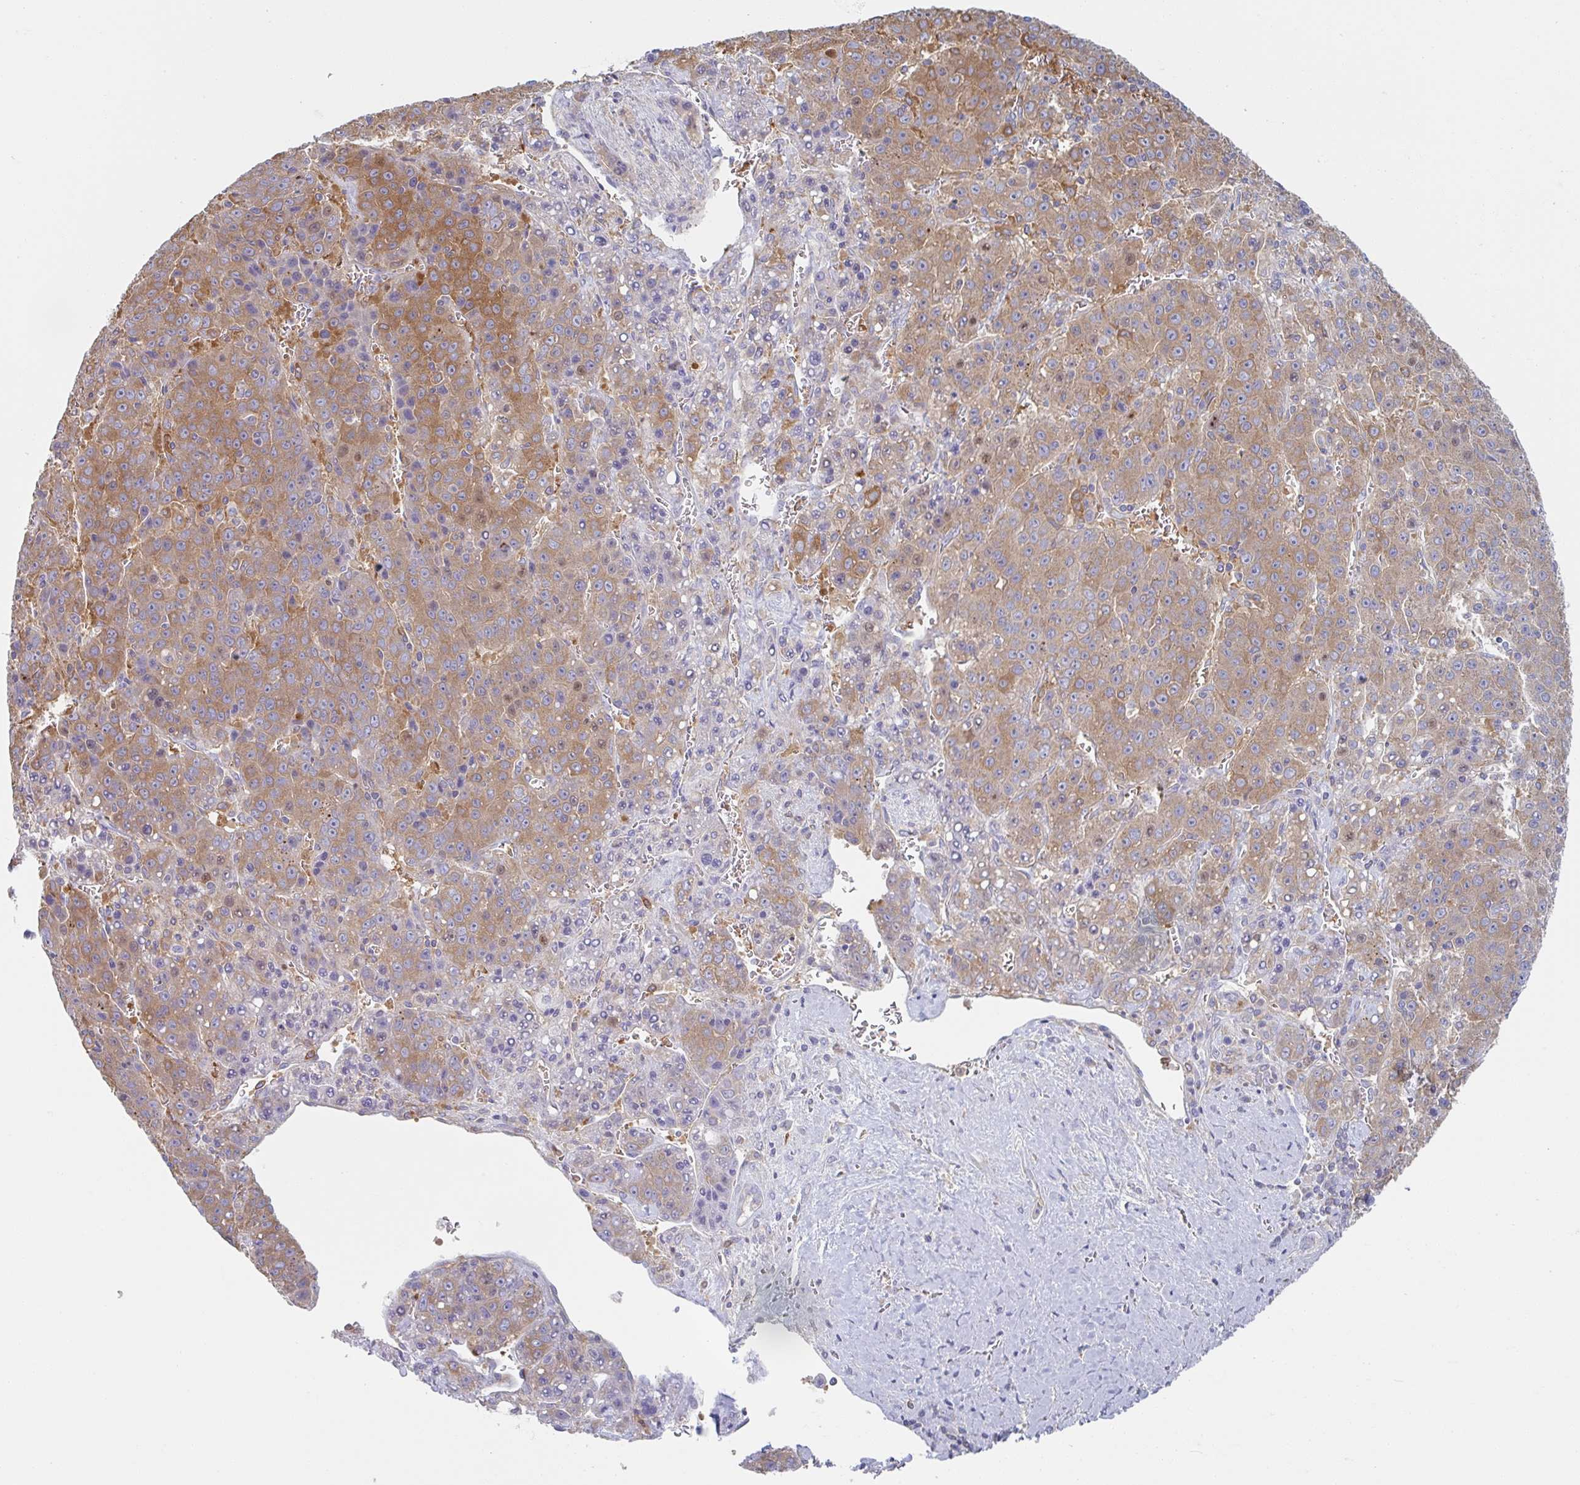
{"staining": {"intensity": "moderate", "quantity": ">75%", "location": "cytoplasmic/membranous"}, "tissue": "liver cancer", "cell_type": "Tumor cells", "image_type": "cancer", "snomed": [{"axis": "morphology", "description": "Carcinoma, Hepatocellular, NOS"}, {"axis": "topography", "description": "Liver"}], "caption": "Immunohistochemical staining of liver cancer (hepatocellular carcinoma) demonstrates moderate cytoplasmic/membranous protein positivity in approximately >75% of tumor cells. (DAB (3,3'-diaminobenzidine) IHC, brown staining for protein, blue staining for nuclei).", "gene": "AMPD2", "patient": {"sex": "female", "age": 53}}